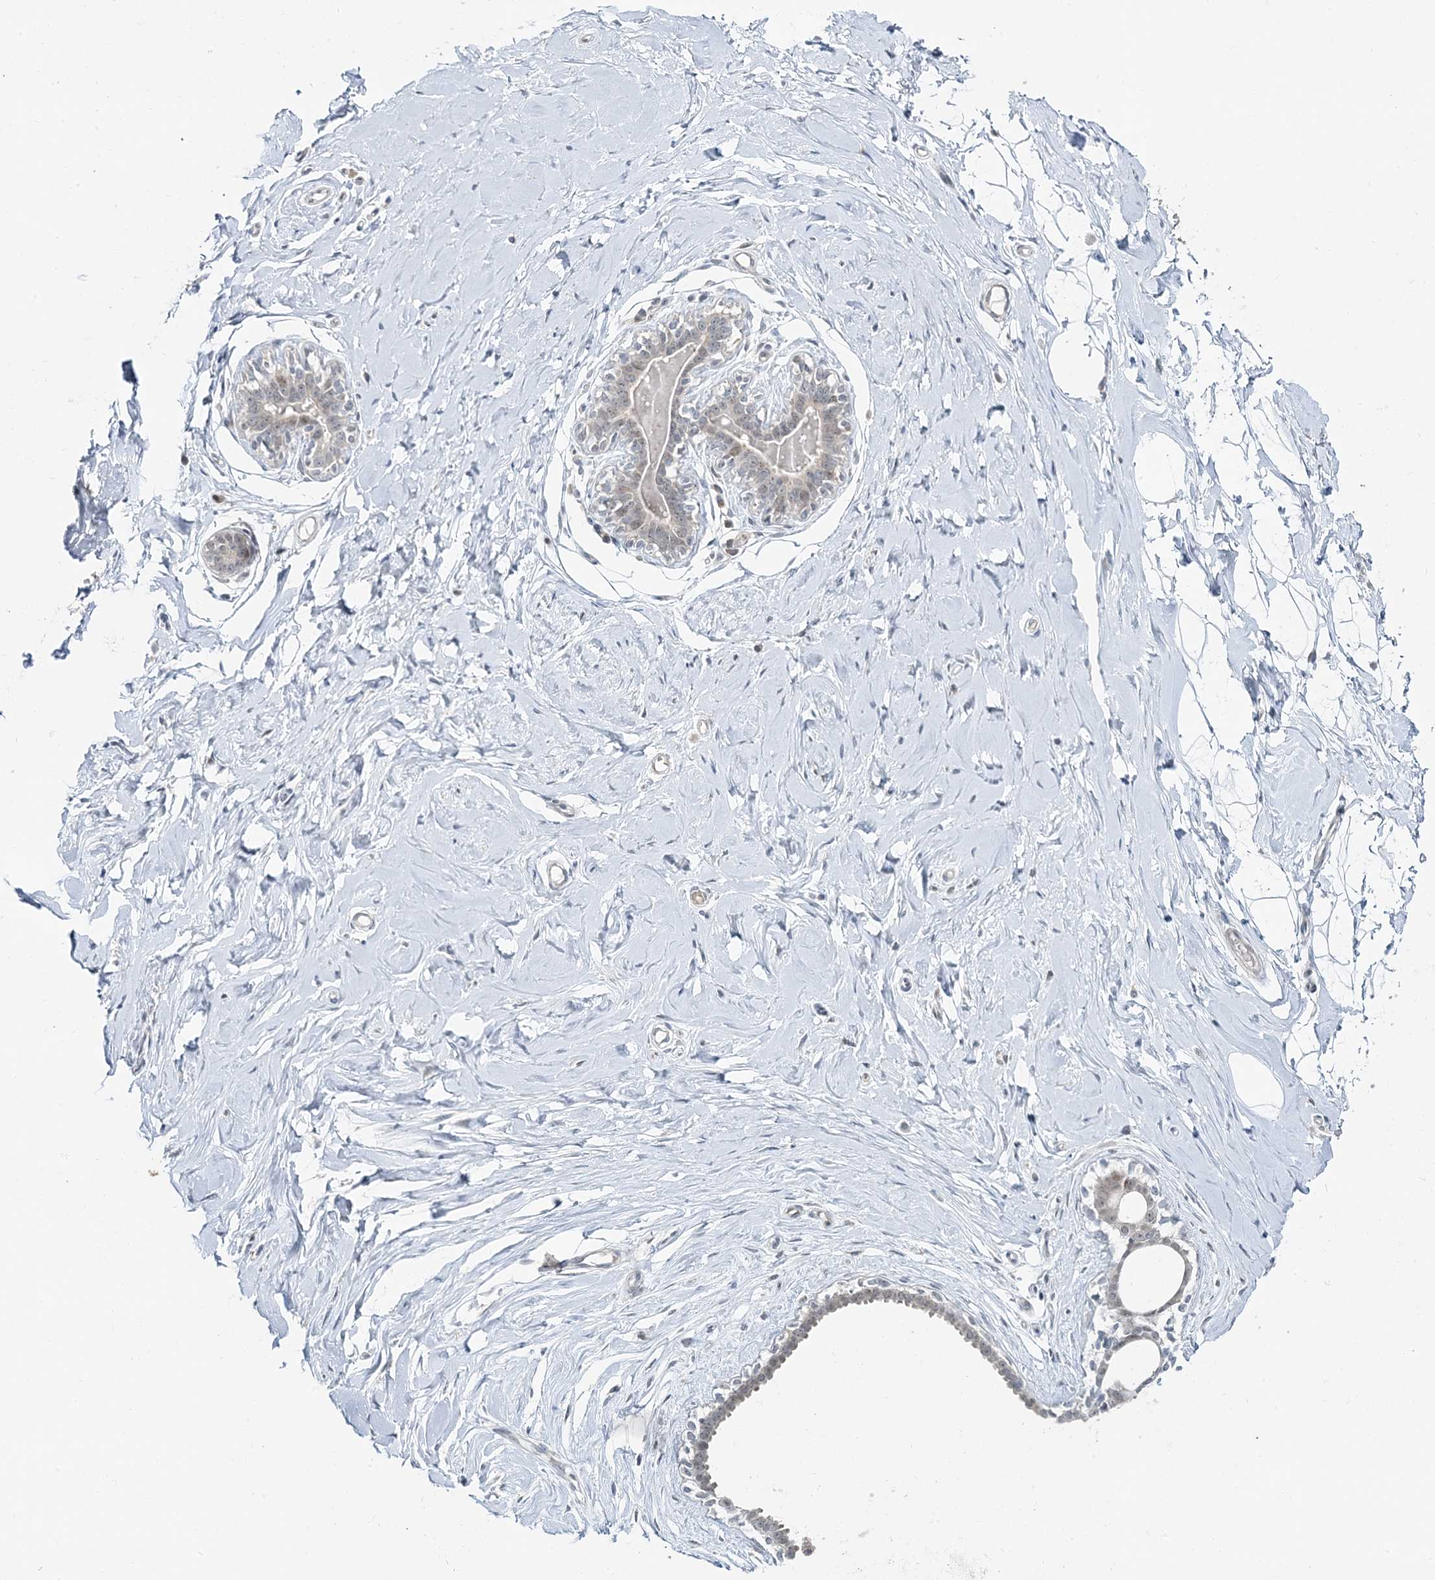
{"staining": {"intensity": "negative", "quantity": "none", "location": "none"}, "tissue": "breast", "cell_type": "Adipocytes", "image_type": "normal", "snomed": [{"axis": "morphology", "description": "Normal tissue, NOS"}, {"axis": "morphology", "description": "Adenoma, NOS"}, {"axis": "topography", "description": "Breast"}], "caption": "This photomicrograph is of unremarkable breast stained with immunohistochemistry to label a protein in brown with the nuclei are counter-stained blue. There is no staining in adipocytes.", "gene": "LEXM", "patient": {"sex": "female", "age": 23}}